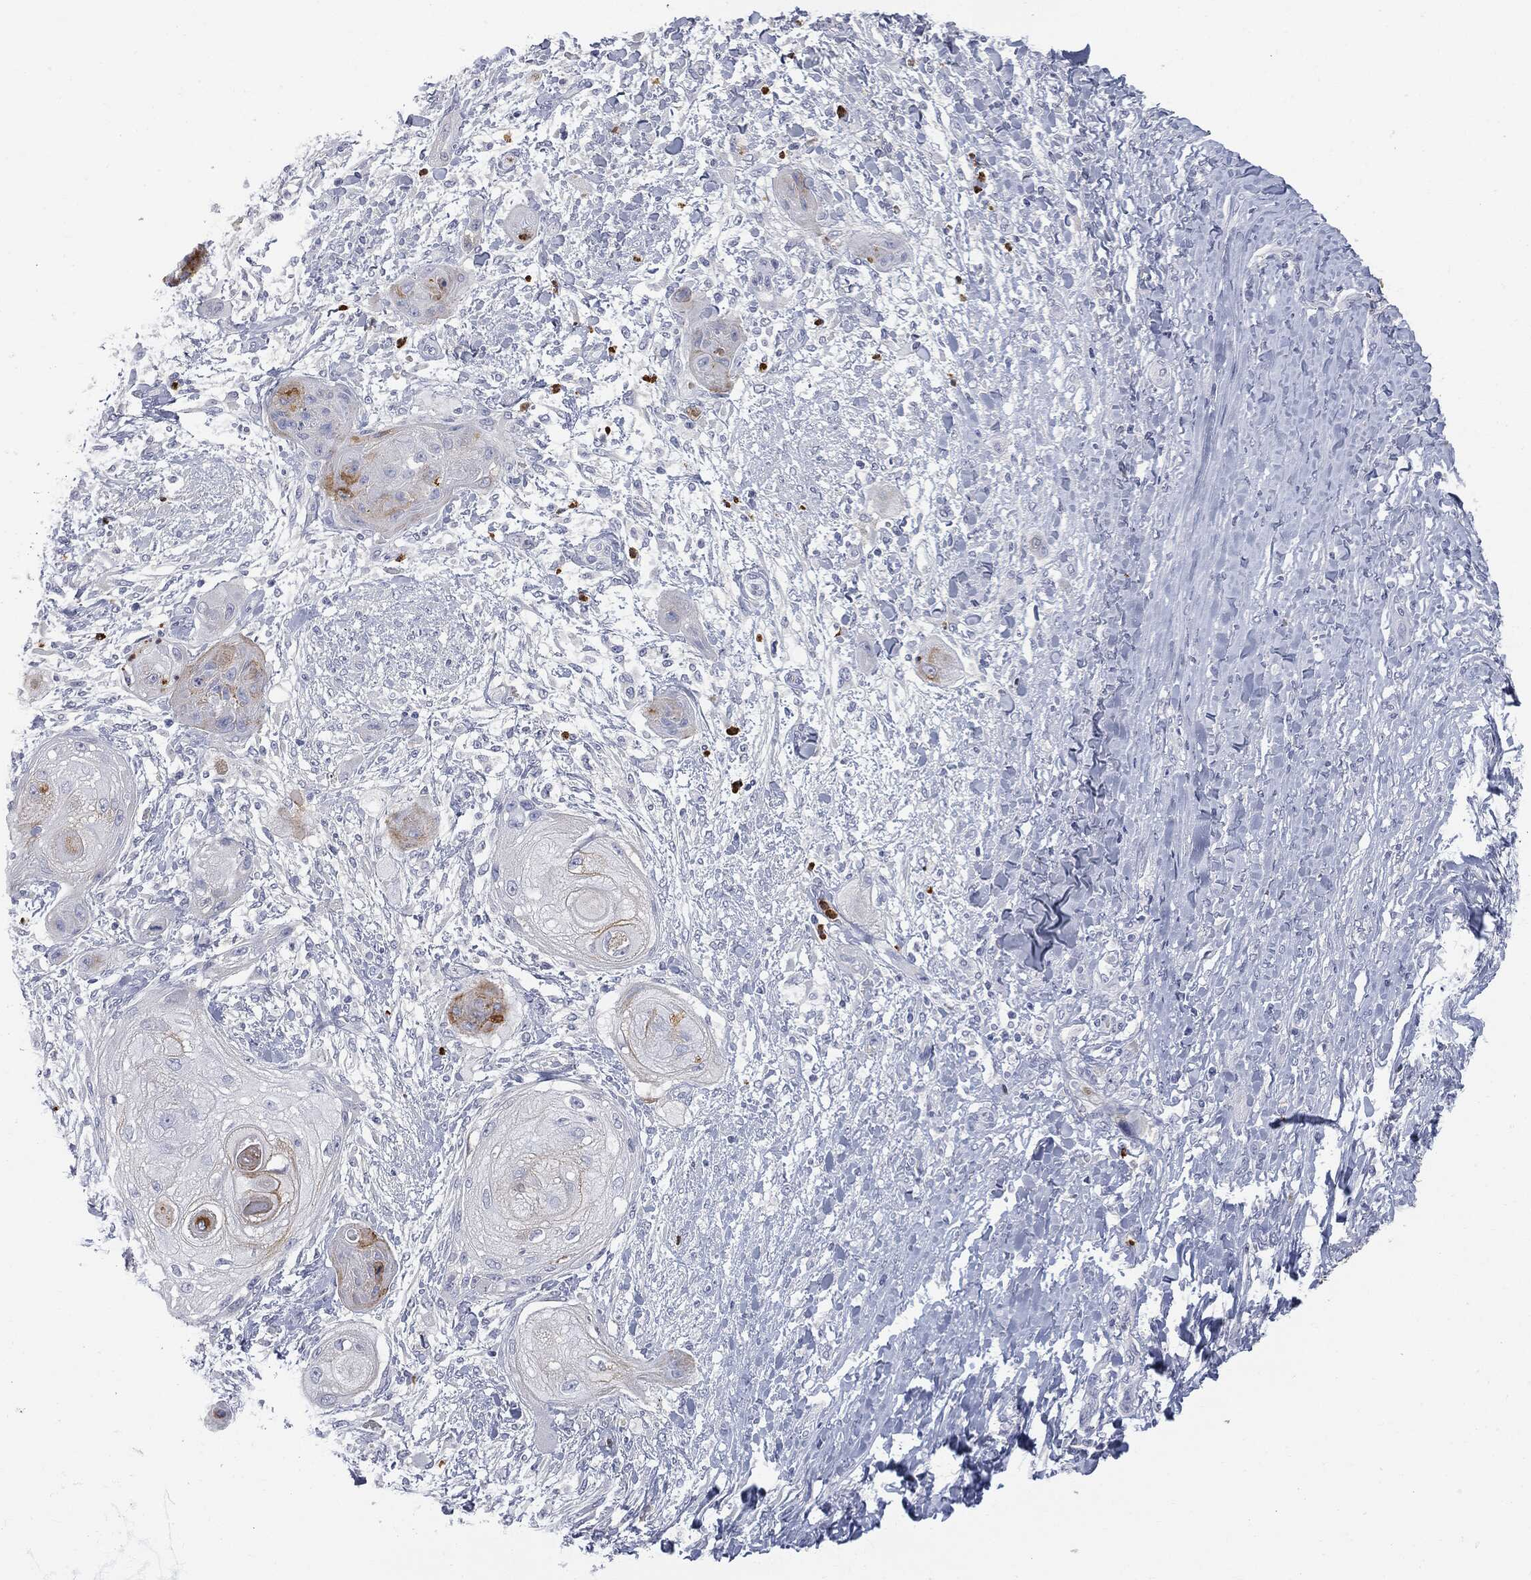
{"staining": {"intensity": "moderate", "quantity": "<25%", "location": "cytoplasmic/membranous"}, "tissue": "skin cancer", "cell_type": "Tumor cells", "image_type": "cancer", "snomed": [{"axis": "morphology", "description": "Squamous cell carcinoma, NOS"}, {"axis": "topography", "description": "Skin"}], "caption": "High-magnification brightfield microscopy of skin cancer (squamous cell carcinoma) stained with DAB (brown) and counterstained with hematoxylin (blue). tumor cells exhibit moderate cytoplasmic/membranous positivity is identified in approximately<25% of cells. (DAB (3,3'-diaminobenzidine) IHC, brown staining for protein, blue staining for nuclei).", "gene": "BTK", "patient": {"sex": "male", "age": 62}}